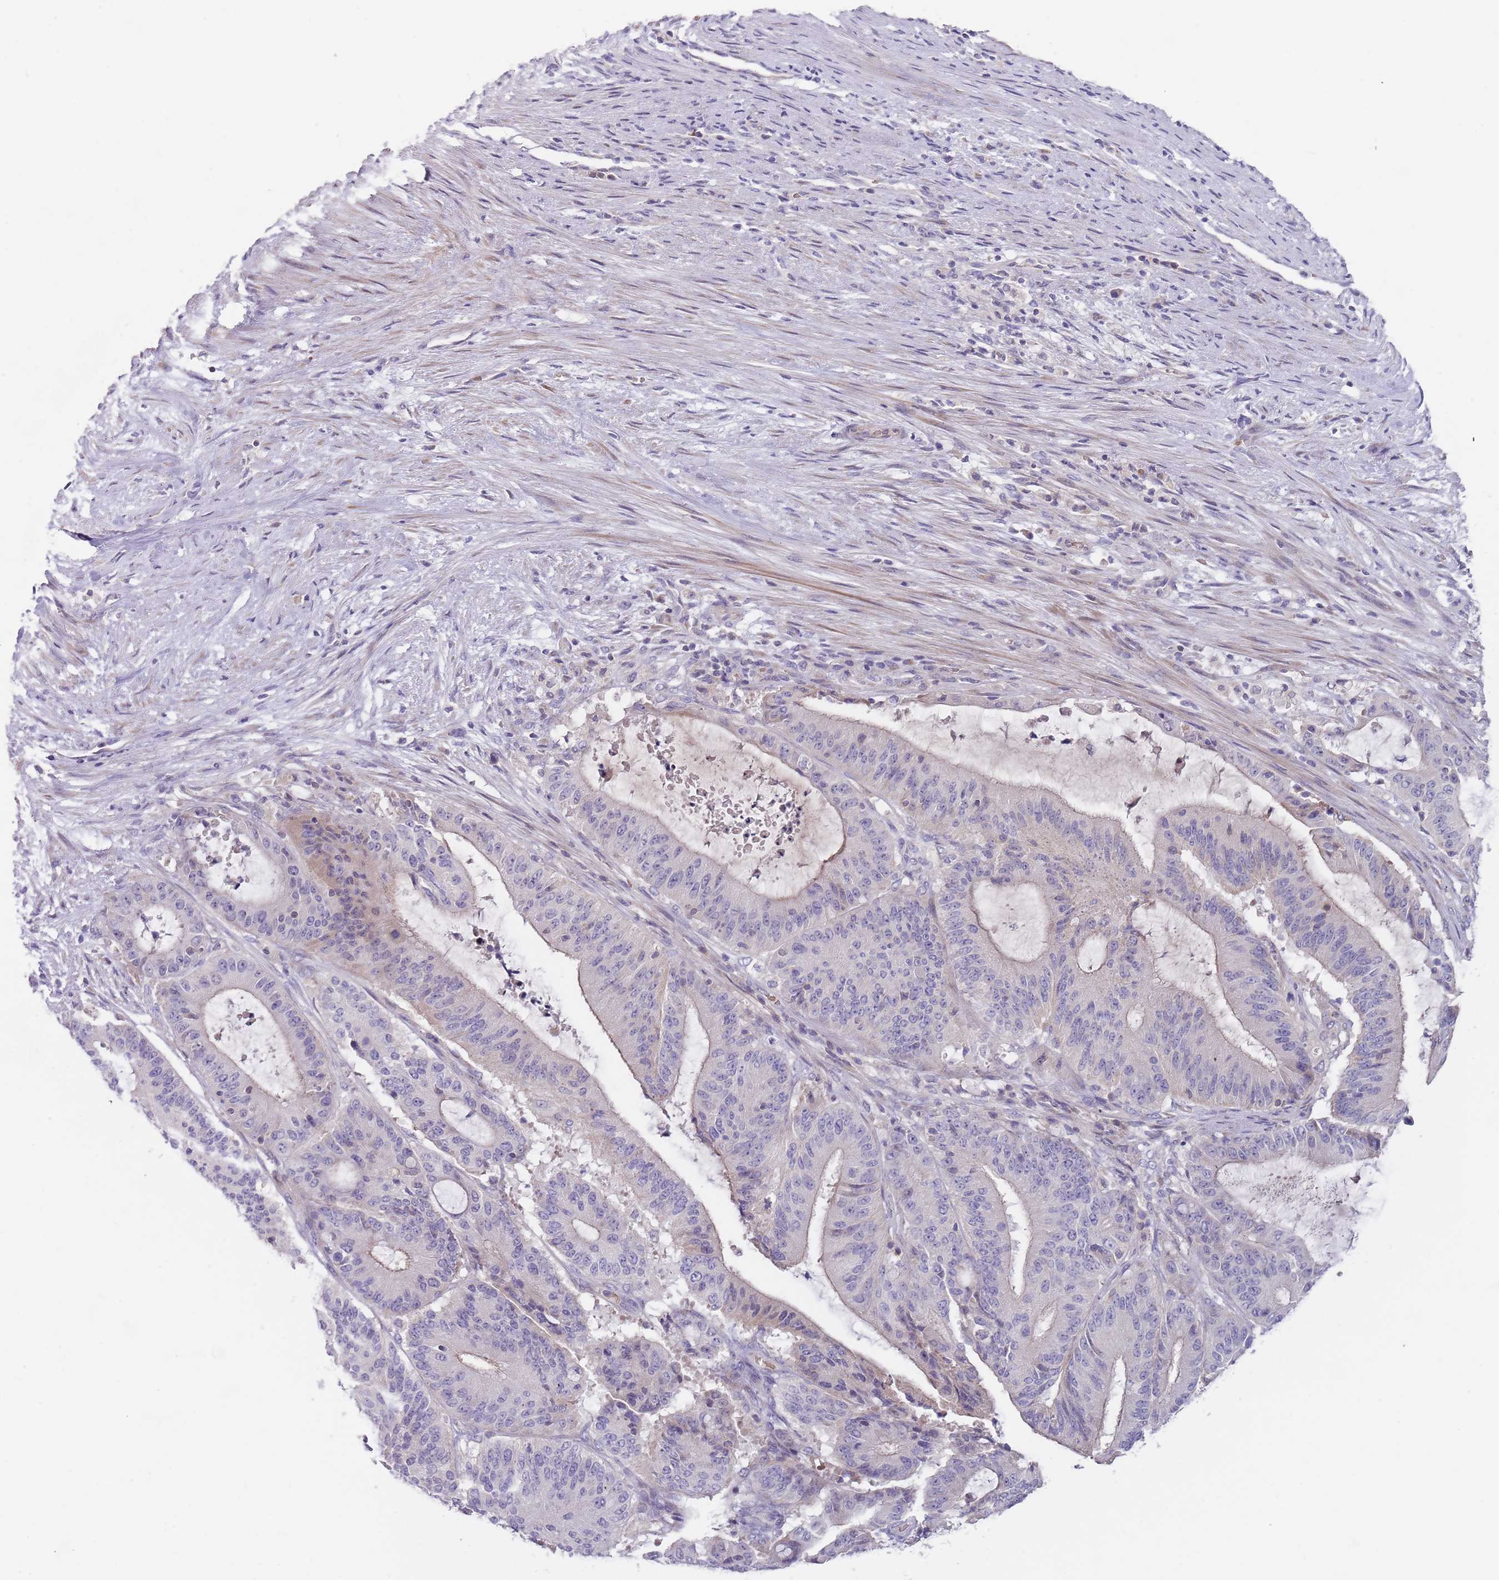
{"staining": {"intensity": "negative", "quantity": "none", "location": "none"}, "tissue": "liver cancer", "cell_type": "Tumor cells", "image_type": "cancer", "snomed": [{"axis": "morphology", "description": "Normal tissue, NOS"}, {"axis": "morphology", "description": "Cholangiocarcinoma"}, {"axis": "topography", "description": "Liver"}, {"axis": "topography", "description": "Peripheral nerve tissue"}], "caption": "High power microscopy micrograph of an immunohistochemistry (IHC) micrograph of liver cancer, revealing no significant expression in tumor cells.", "gene": "PRAC1", "patient": {"sex": "female", "age": 73}}